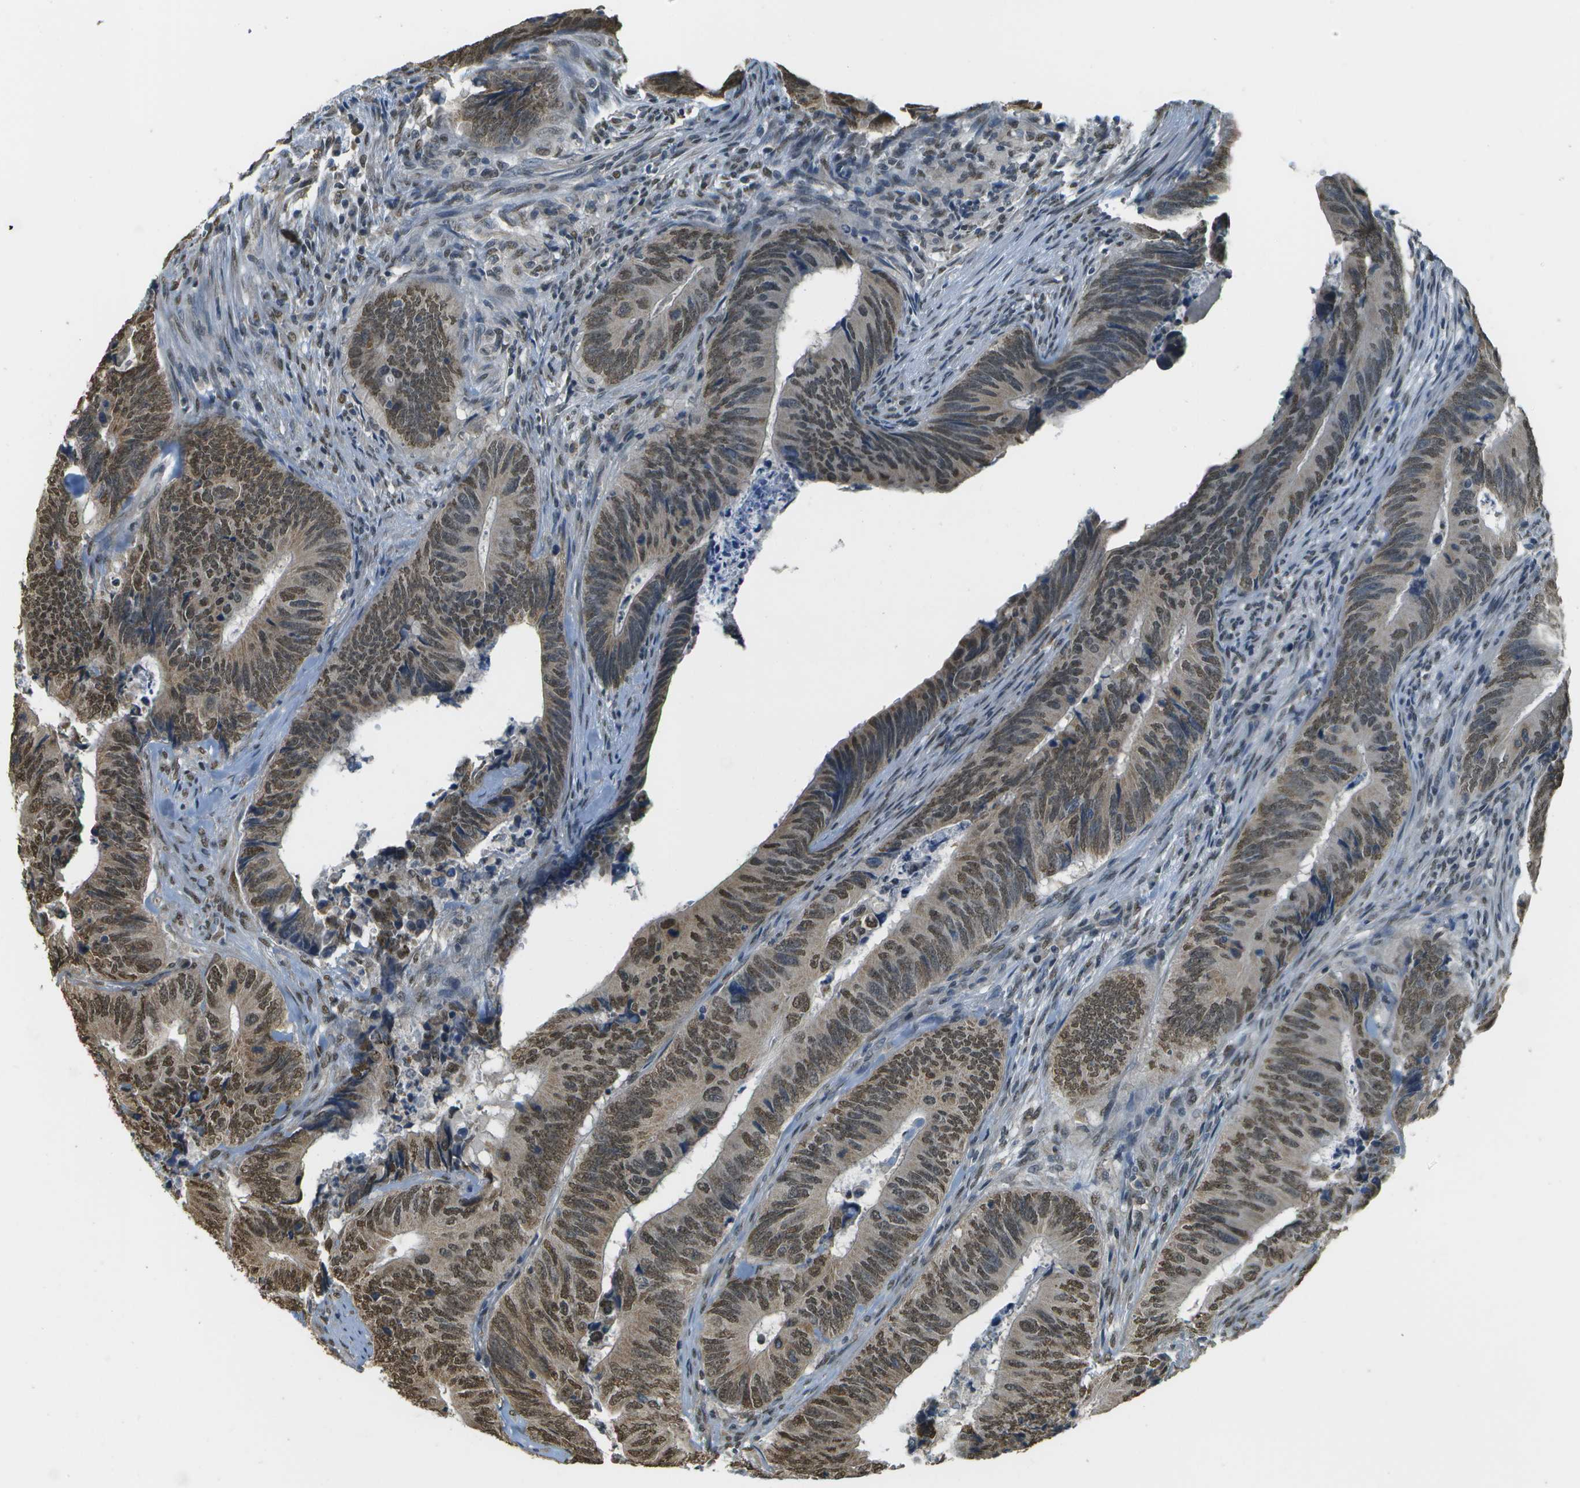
{"staining": {"intensity": "moderate", "quantity": ">75%", "location": "nuclear"}, "tissue": "colorectal cancer", "cell_type": "Tumor cells", "image_type": "cancer", "snomed": [{"axis": "morphology", "description": "Normal tissue, NOS"}, {"axis": "morphology", "description": "Adenocarcinoma, NOS"}, {"axis": "topography", "description": "Colon"}], "caption": "The photomicrograph exhibits immunohistochemical staining of adenocarcinoma (colorectal). There is moderate nuclear staining is seen in approximately >75% of tumor cells. (IHC, brightfield microscopy, high magnification).", "gene": "ABL2", "patient": {"sex": "male", "age": 56}}